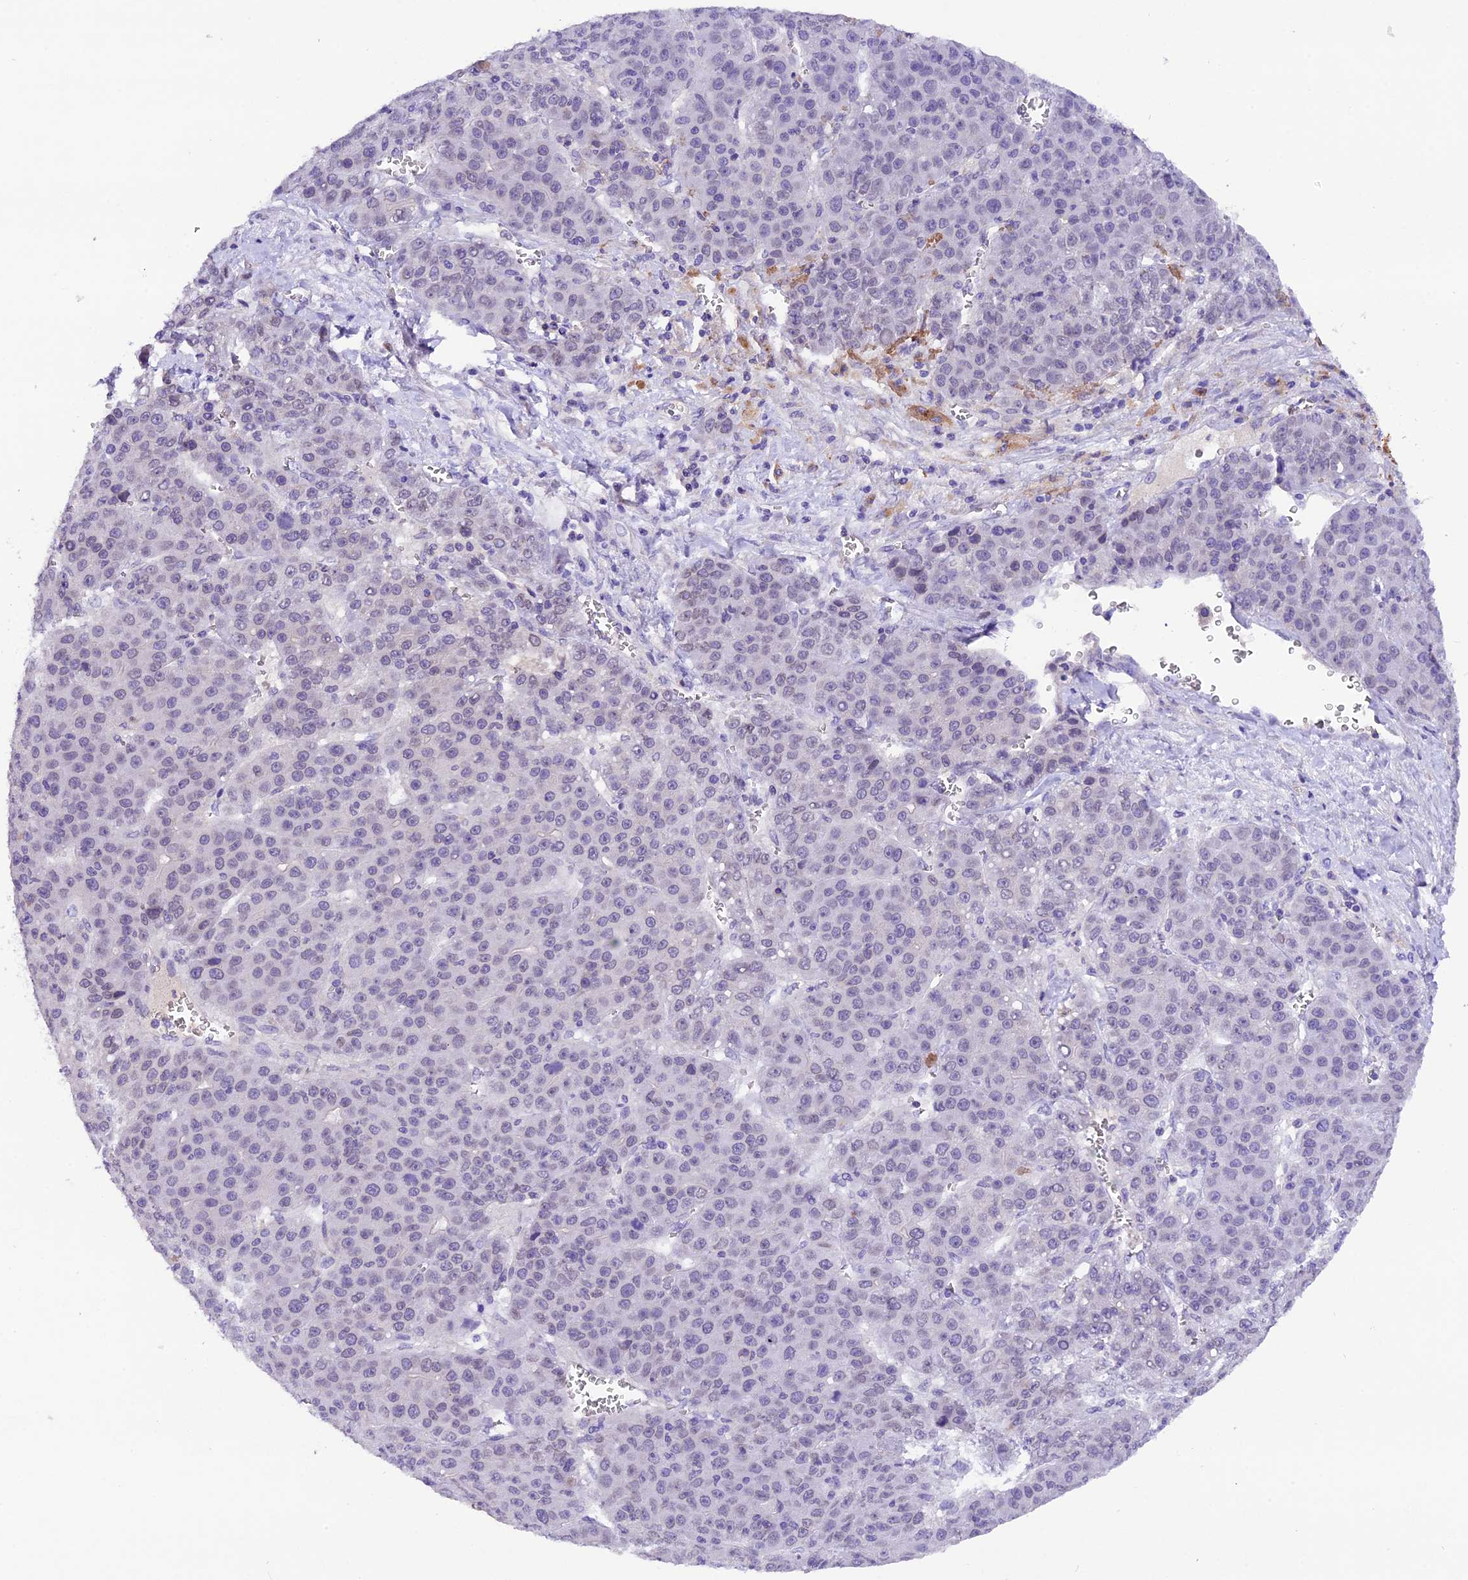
{"staining": {"intensity": "negative", "quantity": "none", "location": "none"}, "tissue": "liver cancer", "cell_type": "Tumor cells", "image_type": "cancer", "snomed": [{"axis": "morphology", "description": "Carcinoma, Hepatocellular, NOS"}, {"axis": "topography", "description": "Liver"}], "caption": "Immunohistochemistry (IHC) of hepatocellular carcinoma (liver) exhibits no staining in tumor cells.", "gene": "MEX3B", "patient": {"sex": "female", "age": 53}}